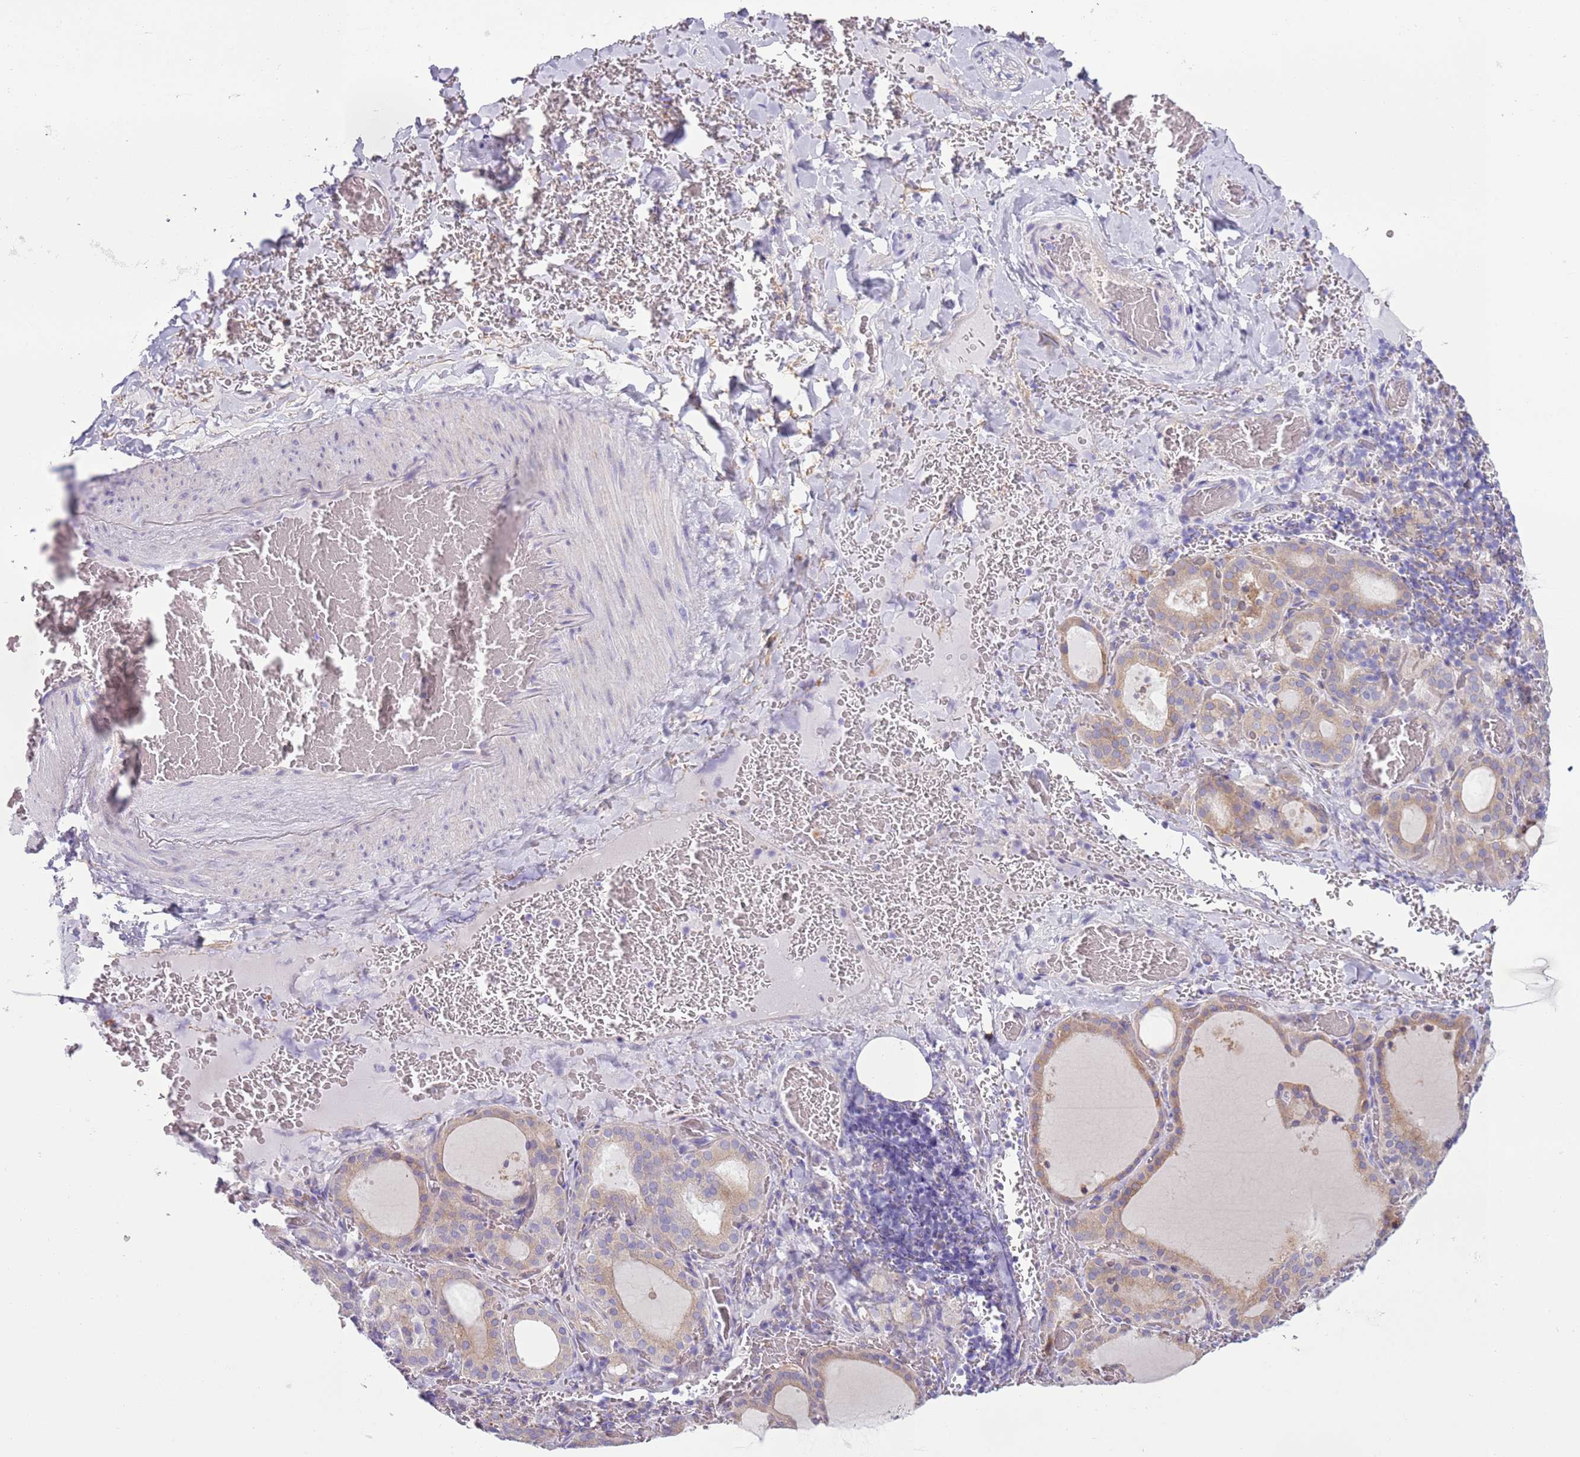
{"staining": {"intensity": "weak", "quantity": "25%-75%", "location": "cytoplasmic/membranous"}, "tissue": "thyroid gland", "cell_type": "Glandular cells", "image_type": "normal", "snomed": [{"axis": "morphology", "description": "Normal tissue, NOS"}, {"axis": "topography", "description": "Thyroid gland"}], "caption": "Immunohistochemistry (IHC) of normal human thyroid gland exhibits low levels of weak cytoplasmic/membranous expression in about 25%-75% of glandular cells.", "gene": "OAF", "patient": {"sex": "female", "age": 39}}